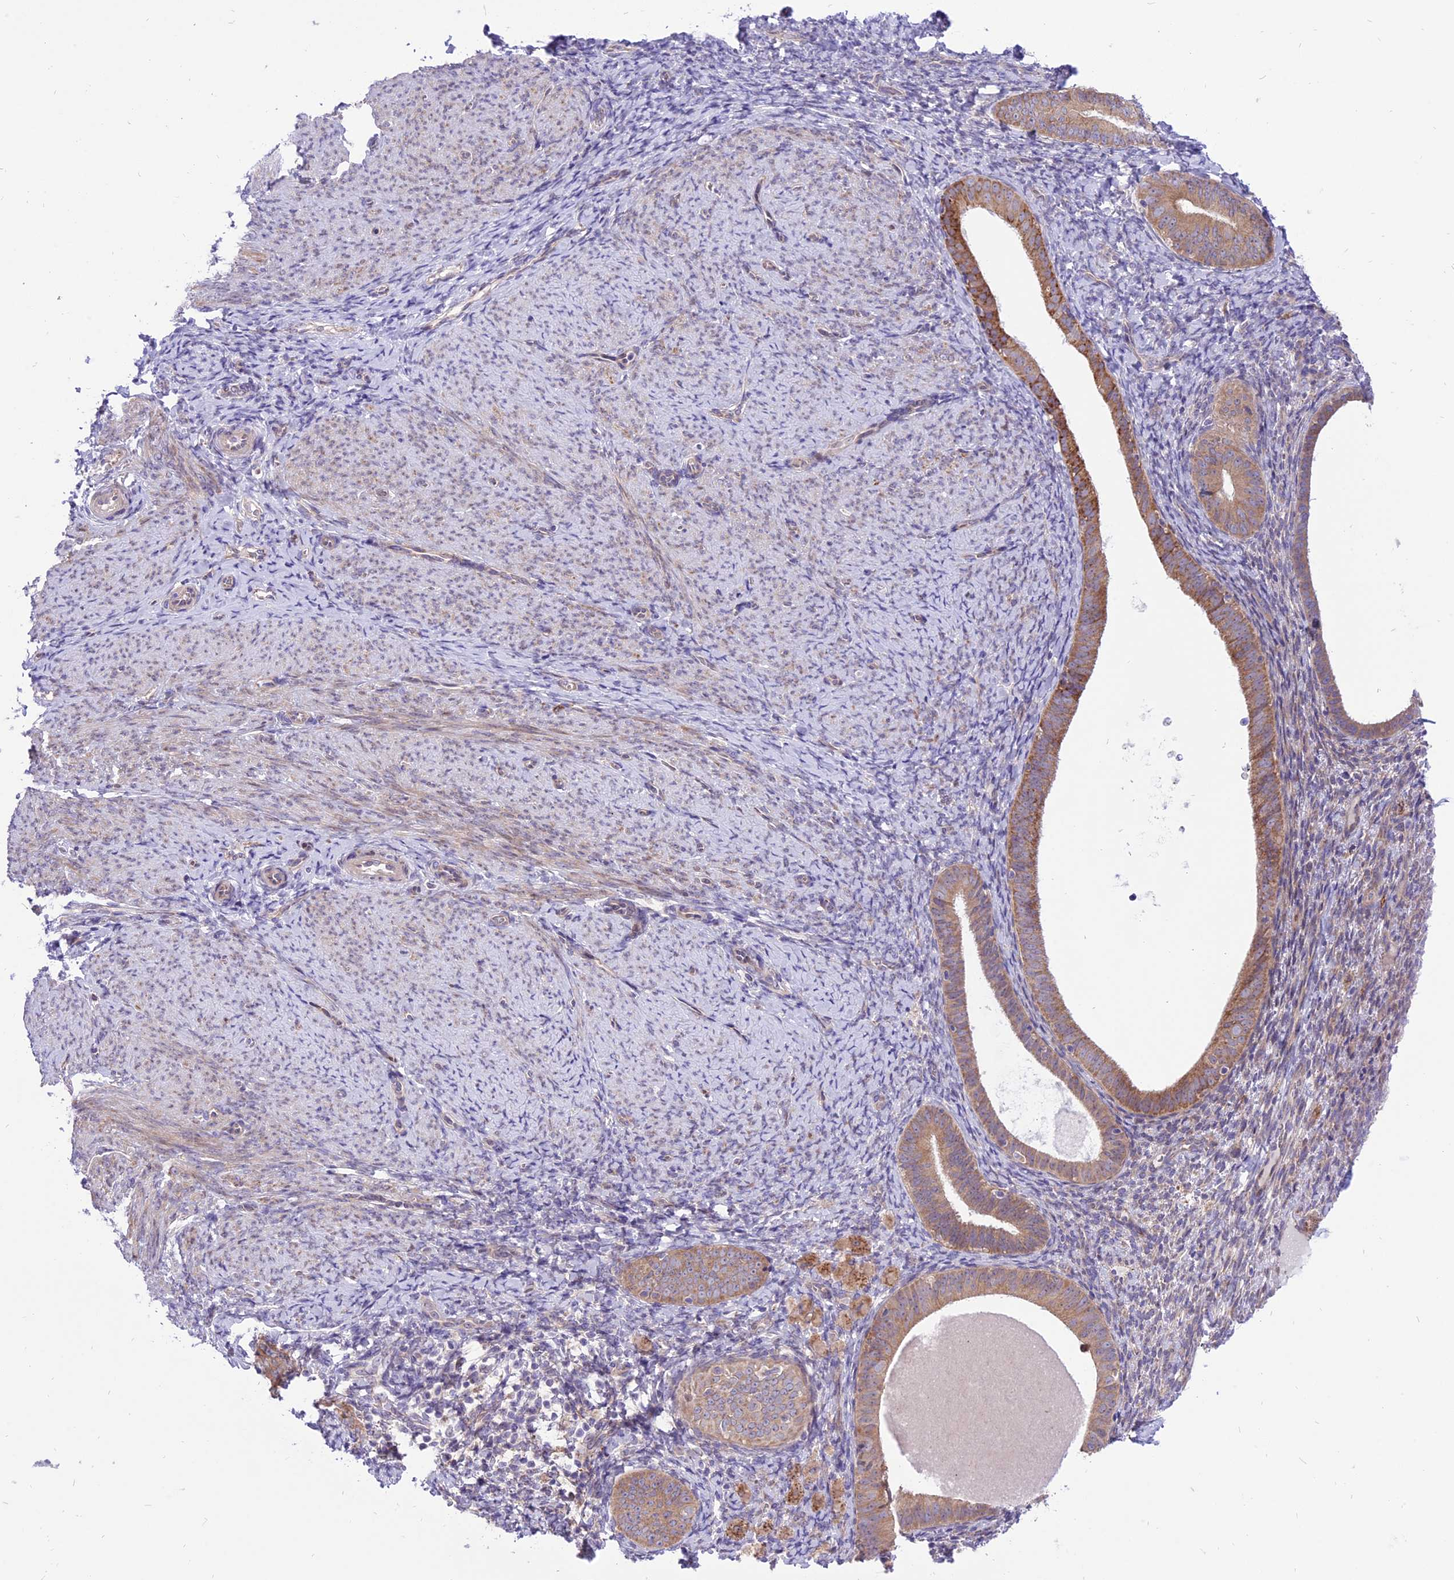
{"staining": {"intensity": "weak", "quantity": "<25%", "location": "cytoplasmic/membranous"}, "tissue": "endometrium", "cell_type": "Cells in endometrial stroma", "image_type": "normal", "snomed": [{"axis": "morphology", "description": "Normal tissue, NOS"}, {"axis": "topography", "description": "Endometrium"}], "caption": "A high-resolution histopathology image shows immunohistochemistry (IHC) staining of benign endometrium, which demonstrates no significant positivity in cells in endometrial stroma. Nuclei are stained in blue.", "gene": "ARMCX6", "patient": {"sex": "female", "age": 65}}